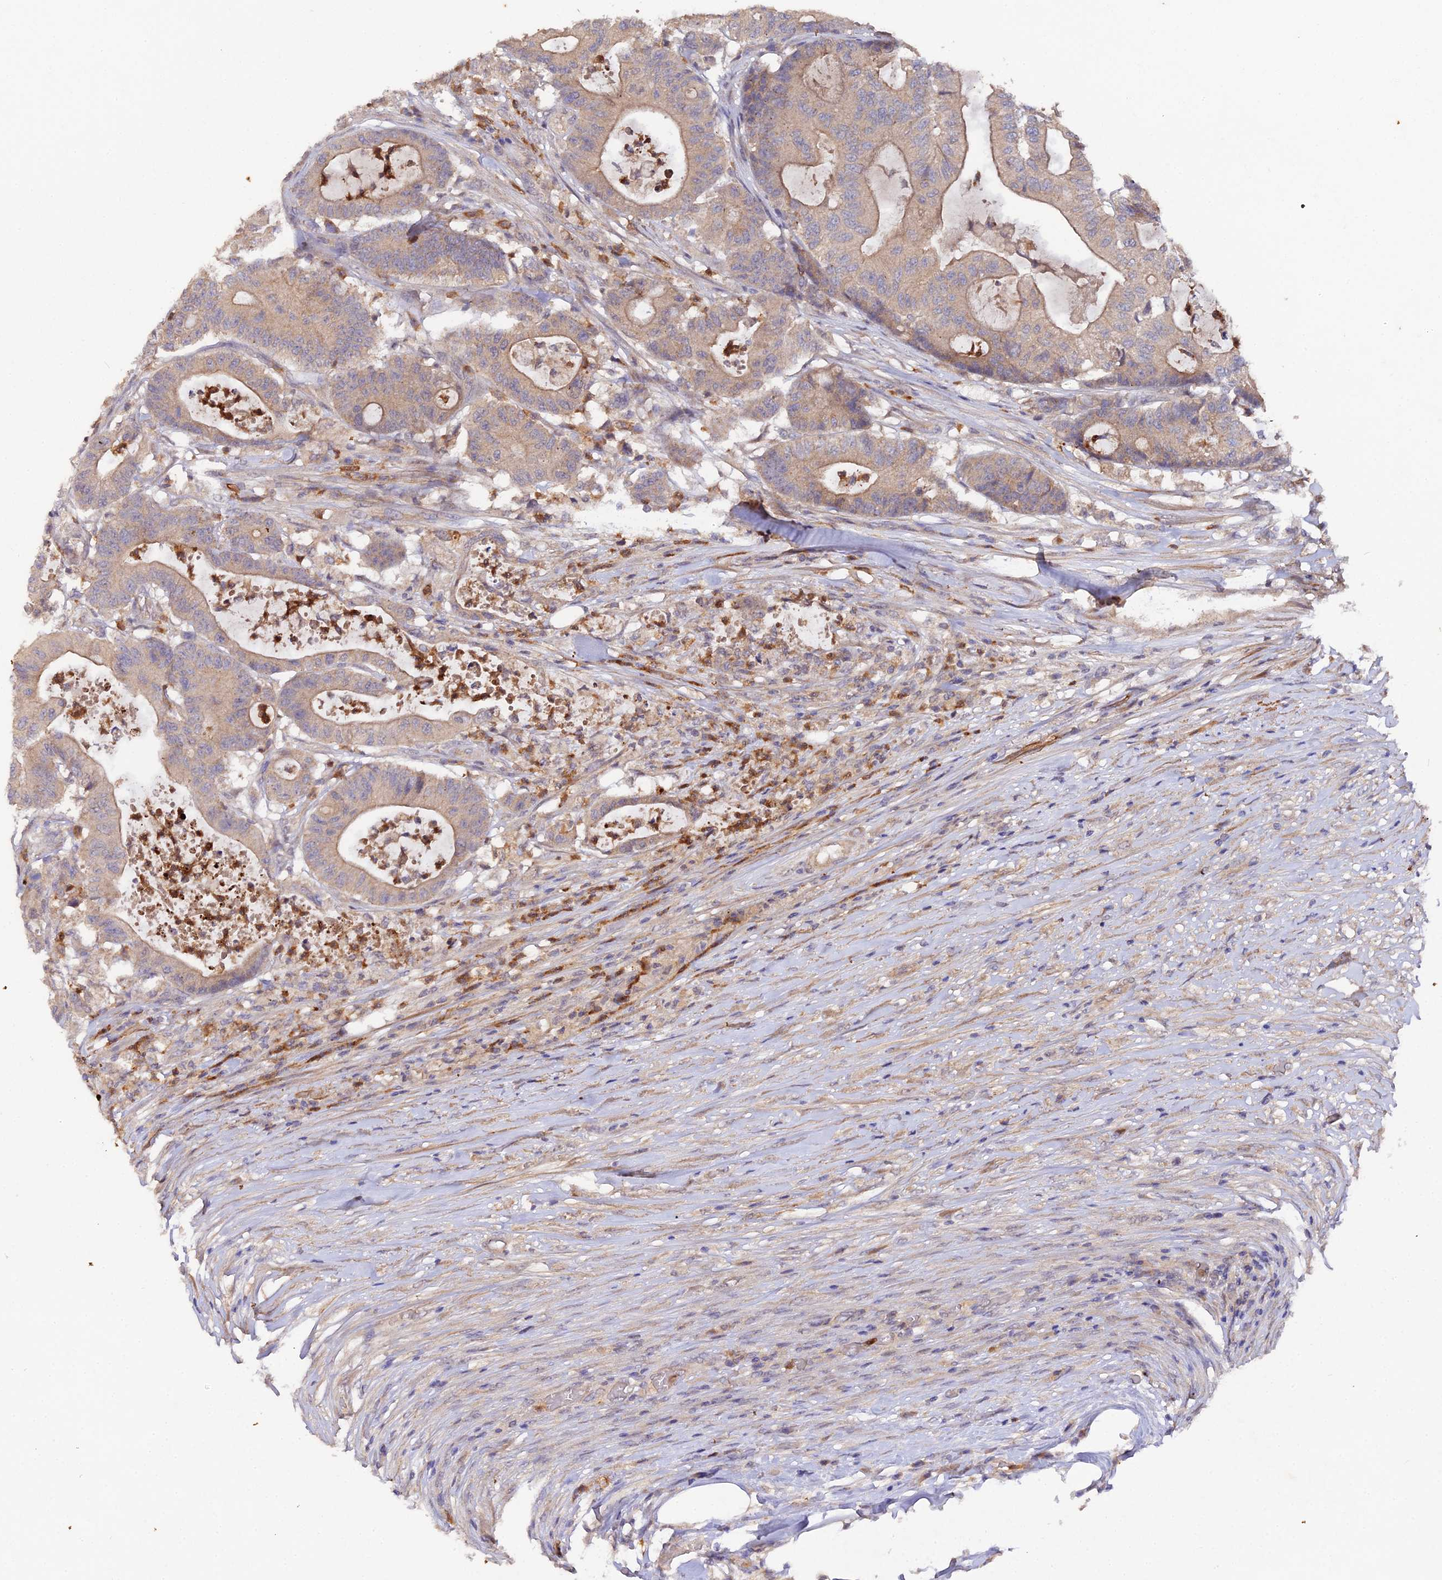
{"staining": {"intensity": "weak", "quantity": ">75%", "location": "cytoplasmic/membranous"}, "tissue": "colorectal cancer", "cell_type": "Tumor cells", "image_type": "cancer", "snomed": [{"axis": "morphology", "description": "Adenocarcinoma, NOS"}, {"axis": "topography", "description": "Colon"}], "caption": "Colorectal cancer stained for a protein (brown) exhibits weak cytoplasmic/membranous positive expression in about >75% of tumor cells.", "gene": "TRIM26", "patient": {"sex": "female", "age": 84}}